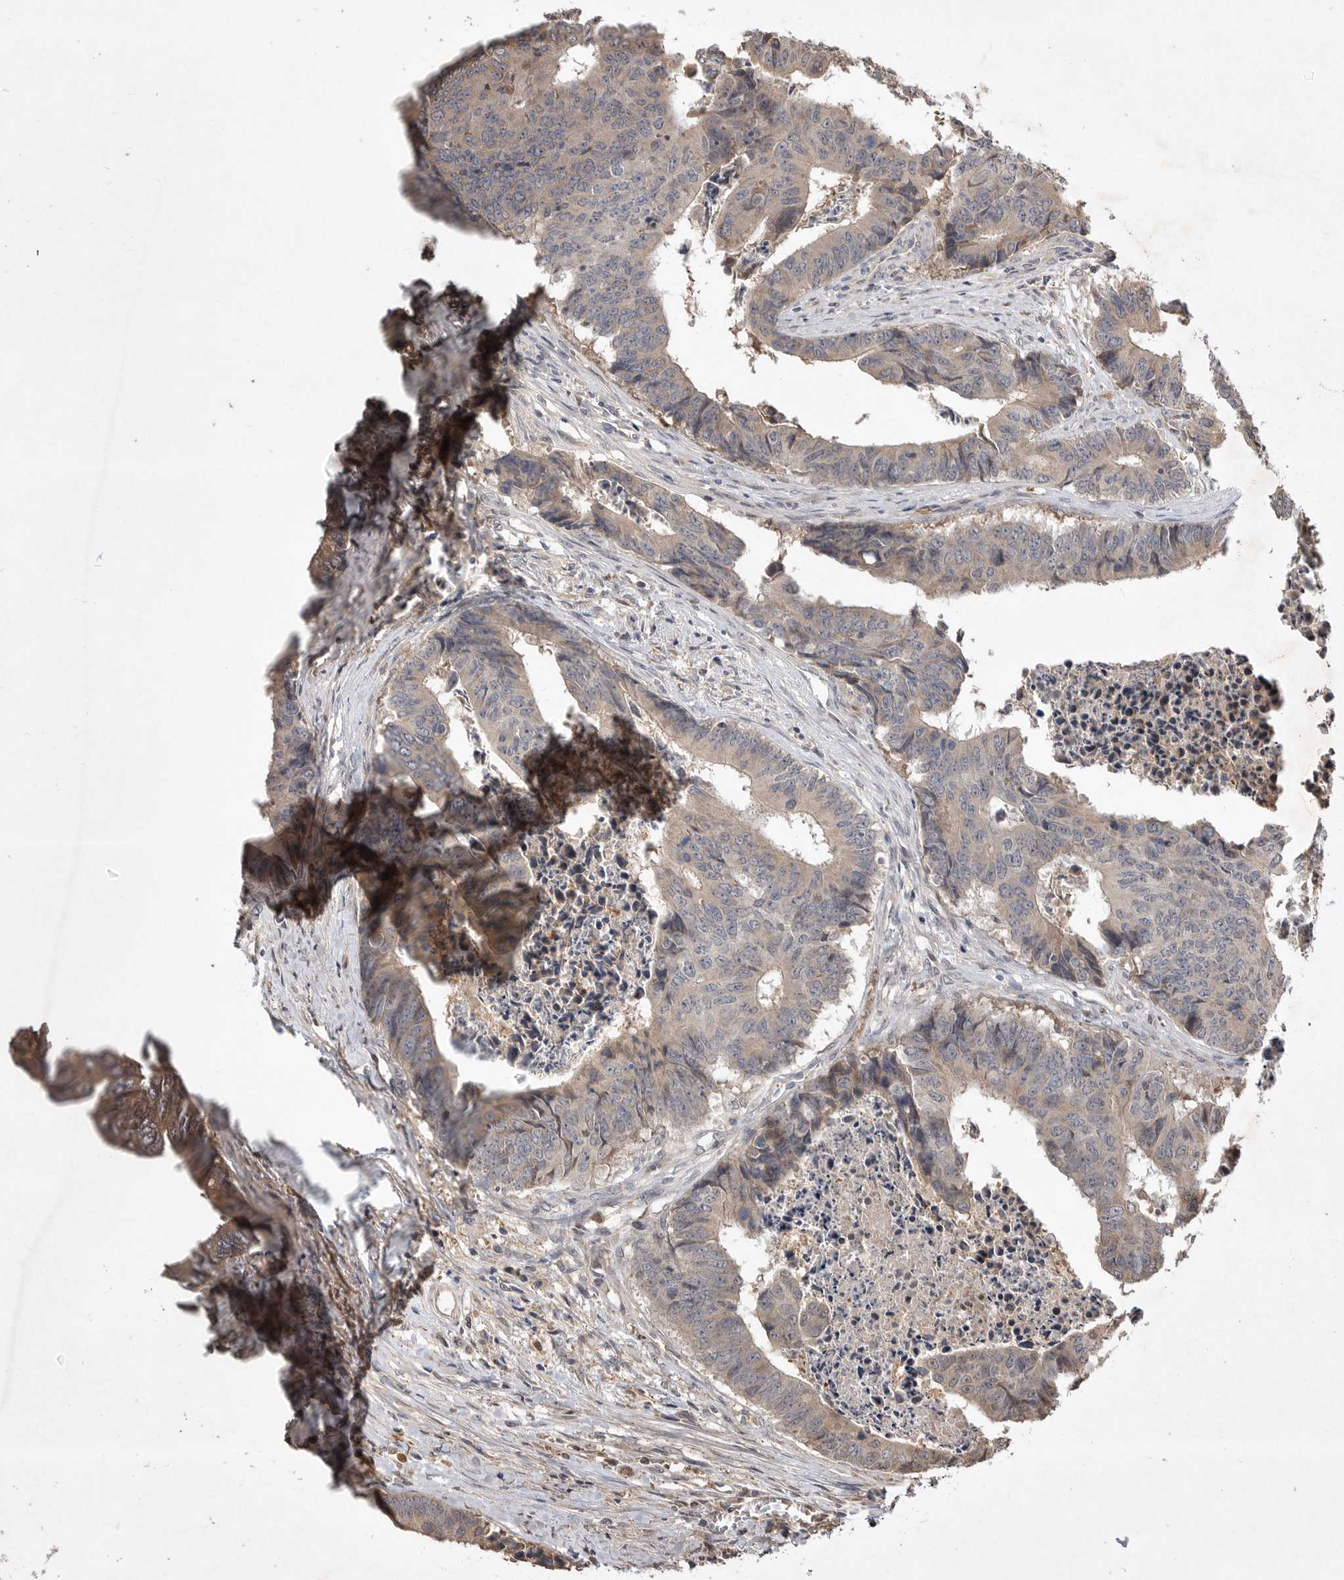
{"staining": {"intensity": "weak", "quantity": "25%-75%", "location": "cytoplasmic/membranous"}, "tissue": "colorectal cancer", "cell_type": "Tumor cells", "image_type": "cancer", "snomed": [{"axis": "morphology", "description": "Adenocarcinoma, NOS"}, {"axis": "topography", "description": "Rectum"}], "caption": "Immunohistochemical staining of human colorectal cancer demonstrates weak cytoplasmic/membranous protein staining in approximately 25%-75% of tumor cells.", "gene": "VN1R4", "patient": {"sex": "male", "age": 84}}